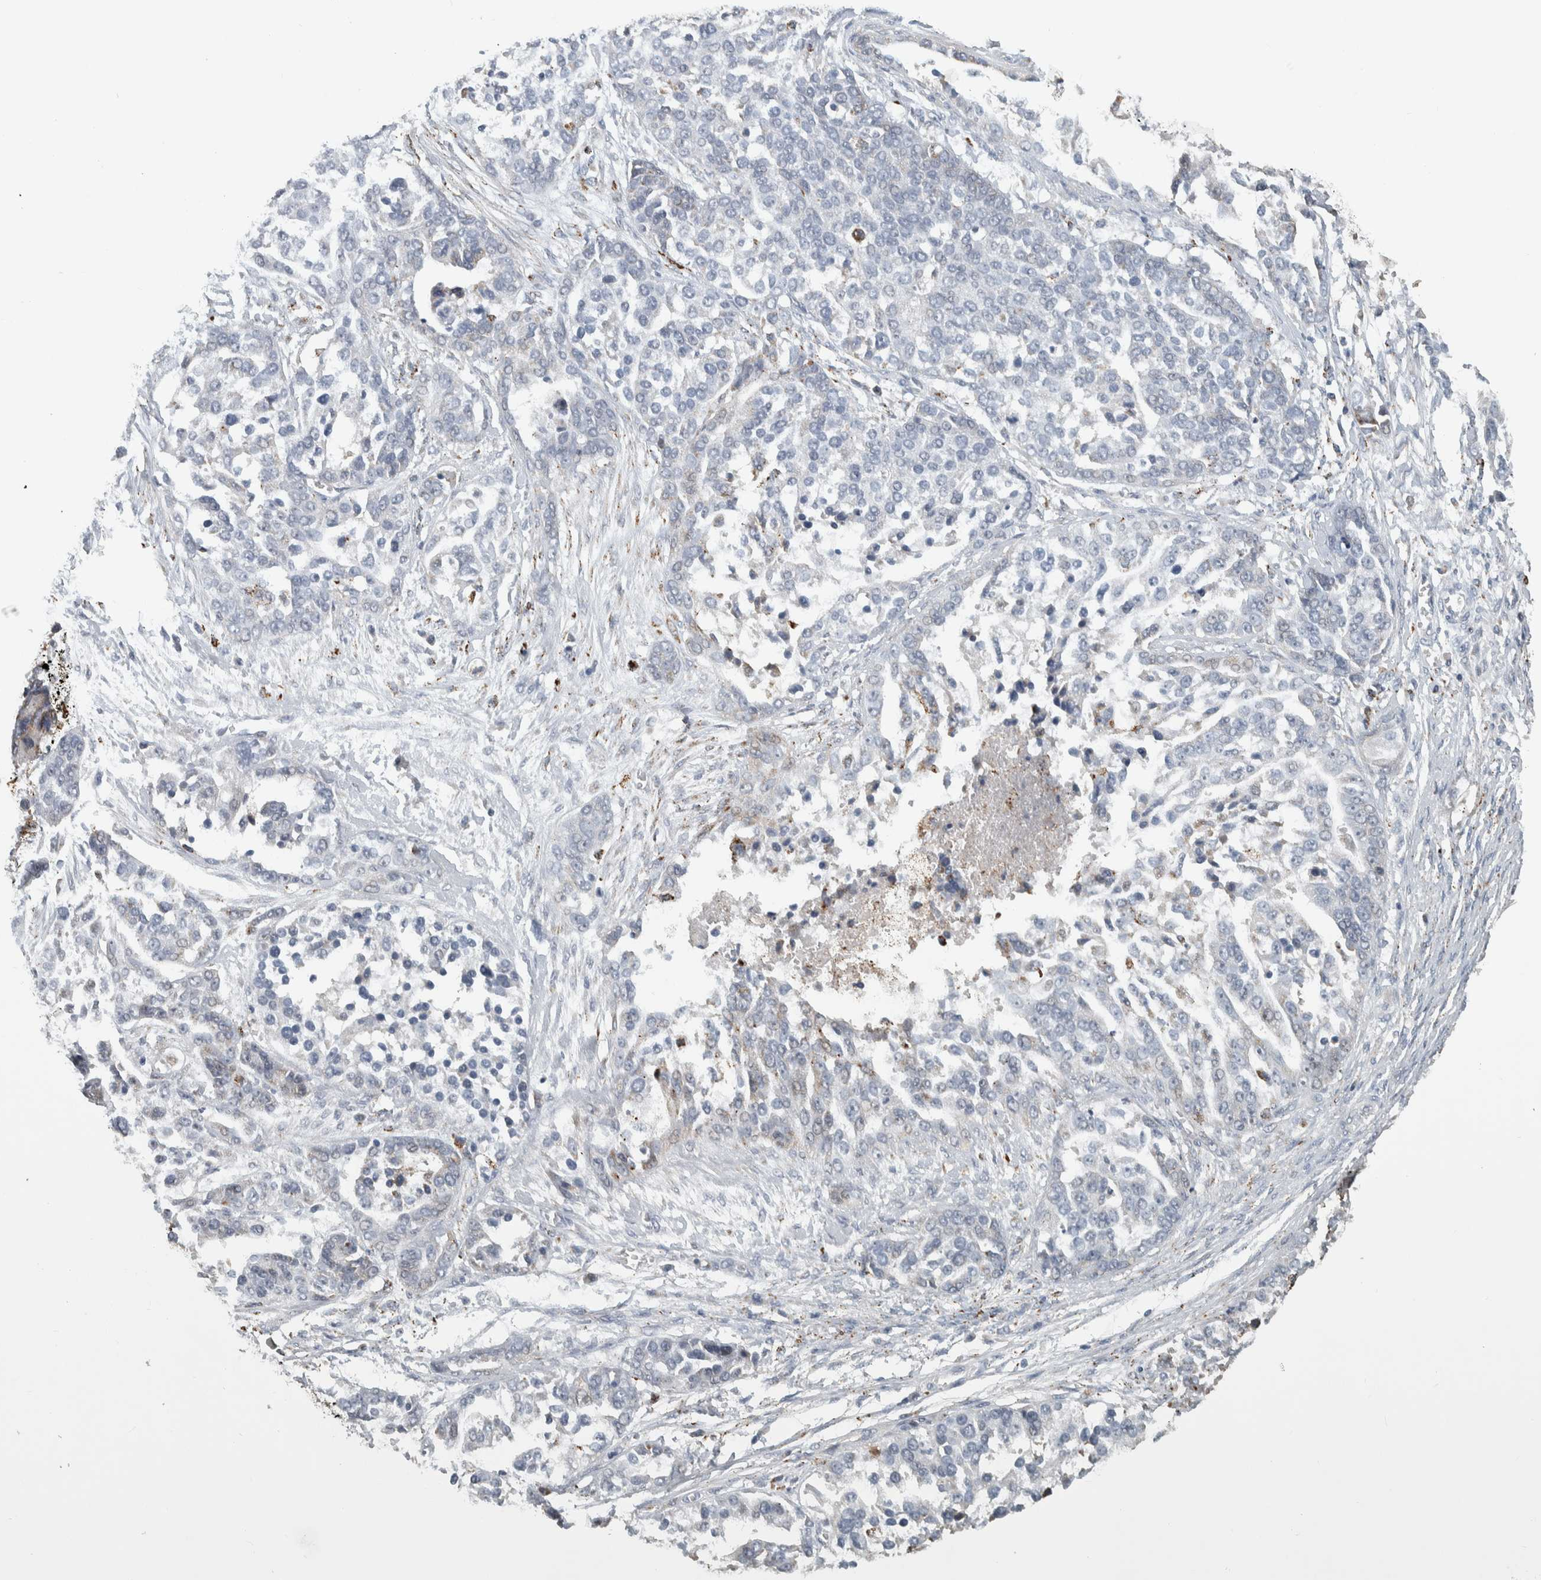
{"staining": {"intensity": "weak", "quantity": "<25%", "location": "cytoplasmic/membranous"}, "tissue": "ovarian cancer", "cell_type": "Tumor cells", "image_type": "cancer", "snomed": [{"axis": "morphology", "description": "Cystadenocarcinoma, serous, NOS"}, {"axis": "topography", "description": "Ovary"}], "caption": "Immunohistochemistry (IHC) photomicrograph of neoplastic tissue: serous cystadenocarcinoma (ovarian) stained with DAB displays no significant protein positivity in tumor cells.", "gene": "FAM78A", "patient": {"sex": "female", "age": 44}}